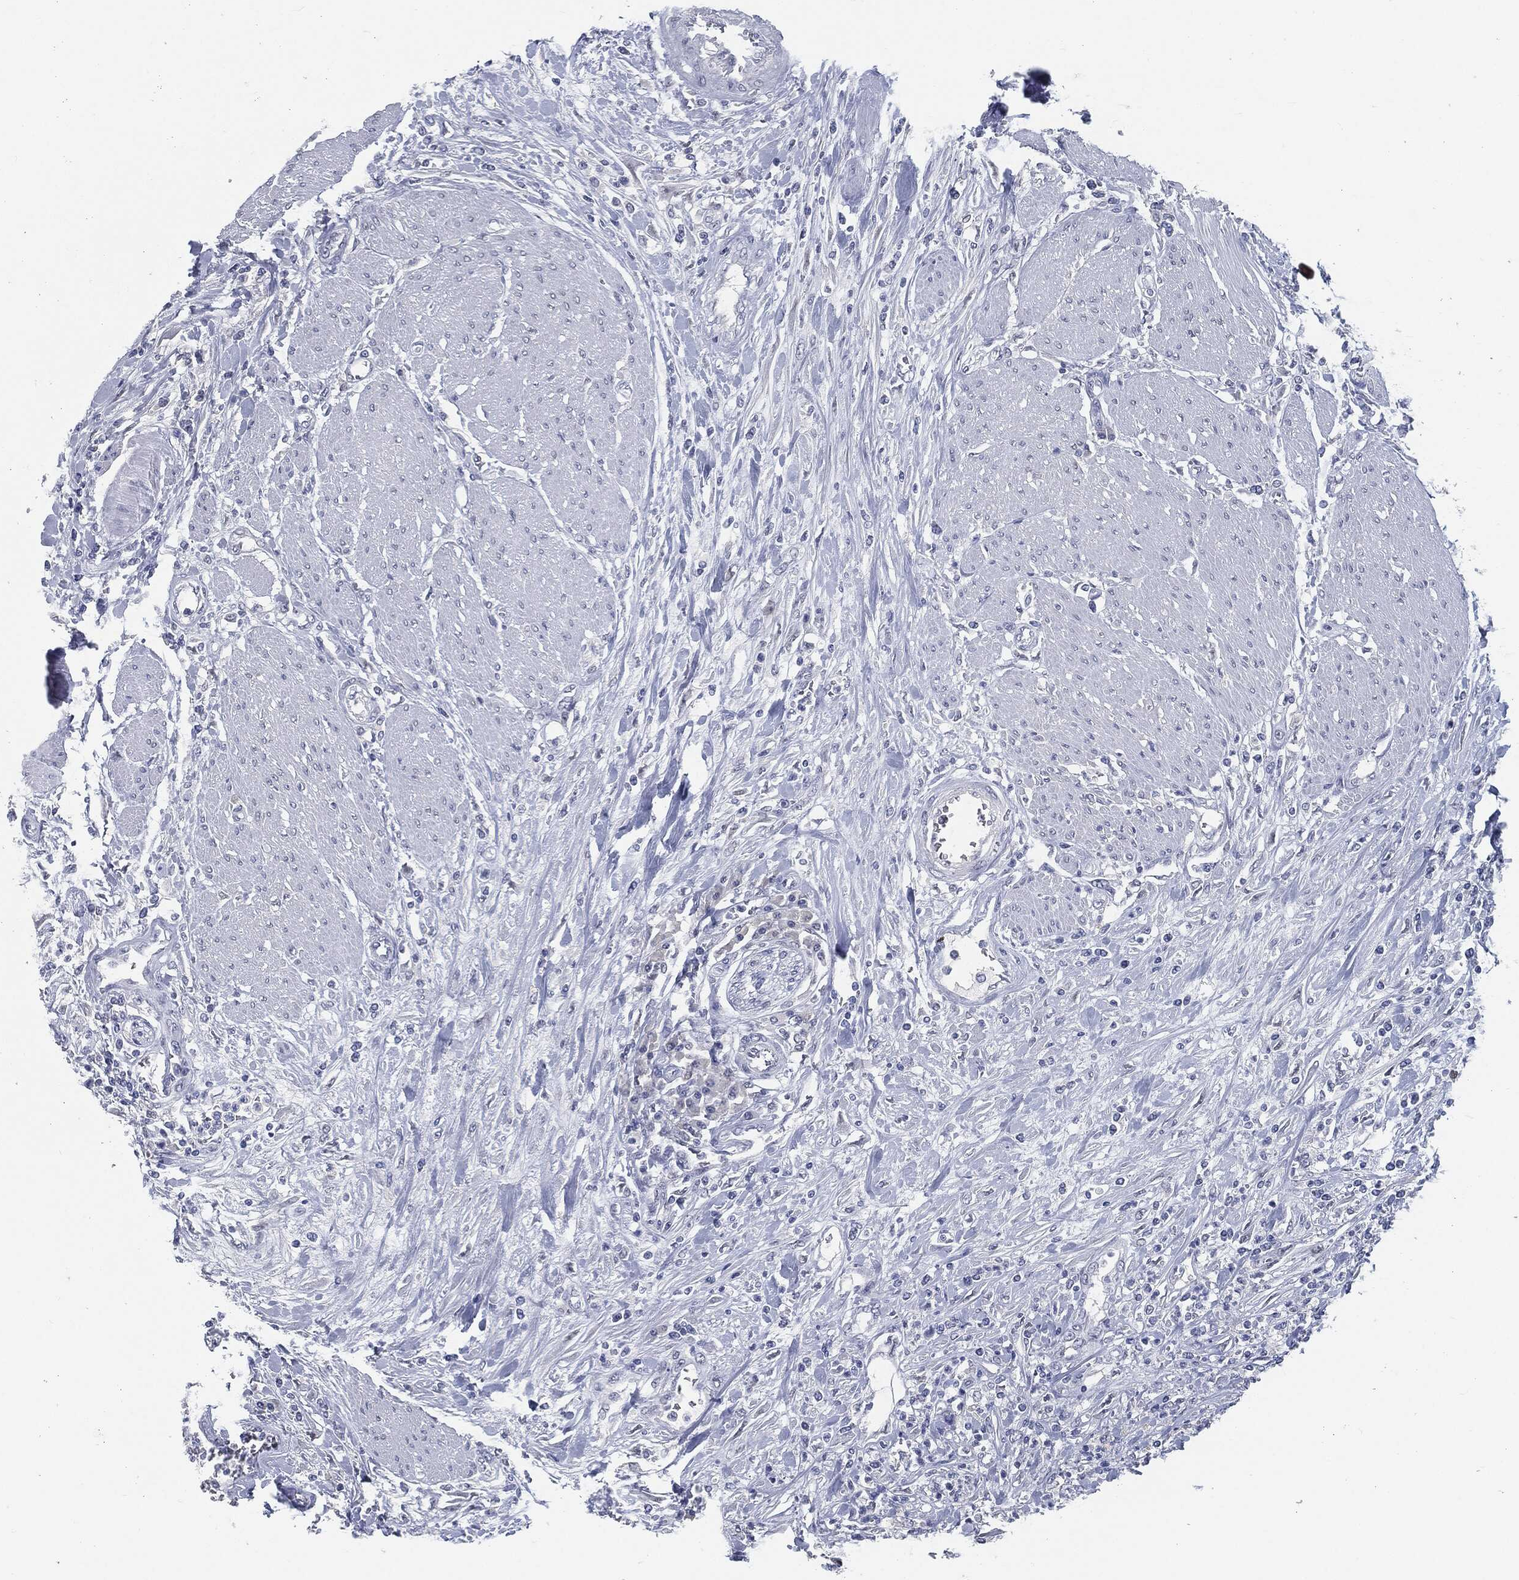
{"staining": {"intensity": "negative", "quantity": "none", "location": "none"}, "tissue": "urothelial cancer", "cell_type": "Tumor cells", "image_type": "cancer", "snomed": [{"axis": "morphology", "description": "Urothelial carcinoma, High grade"}, {"axis": "topography", "description": "Urinary bladder"}], "caption": "Tumor cells show no significant protein expression in urothelial cancer. (Stains: DAB (3,3'-diaminobenzidine) immunohistochemistry with hematoxylin counter stain, Microscopy: brightfield microscopy at high magnification).", "gene": "PROM1", "patient": {"sex": "male", "age": 46}}